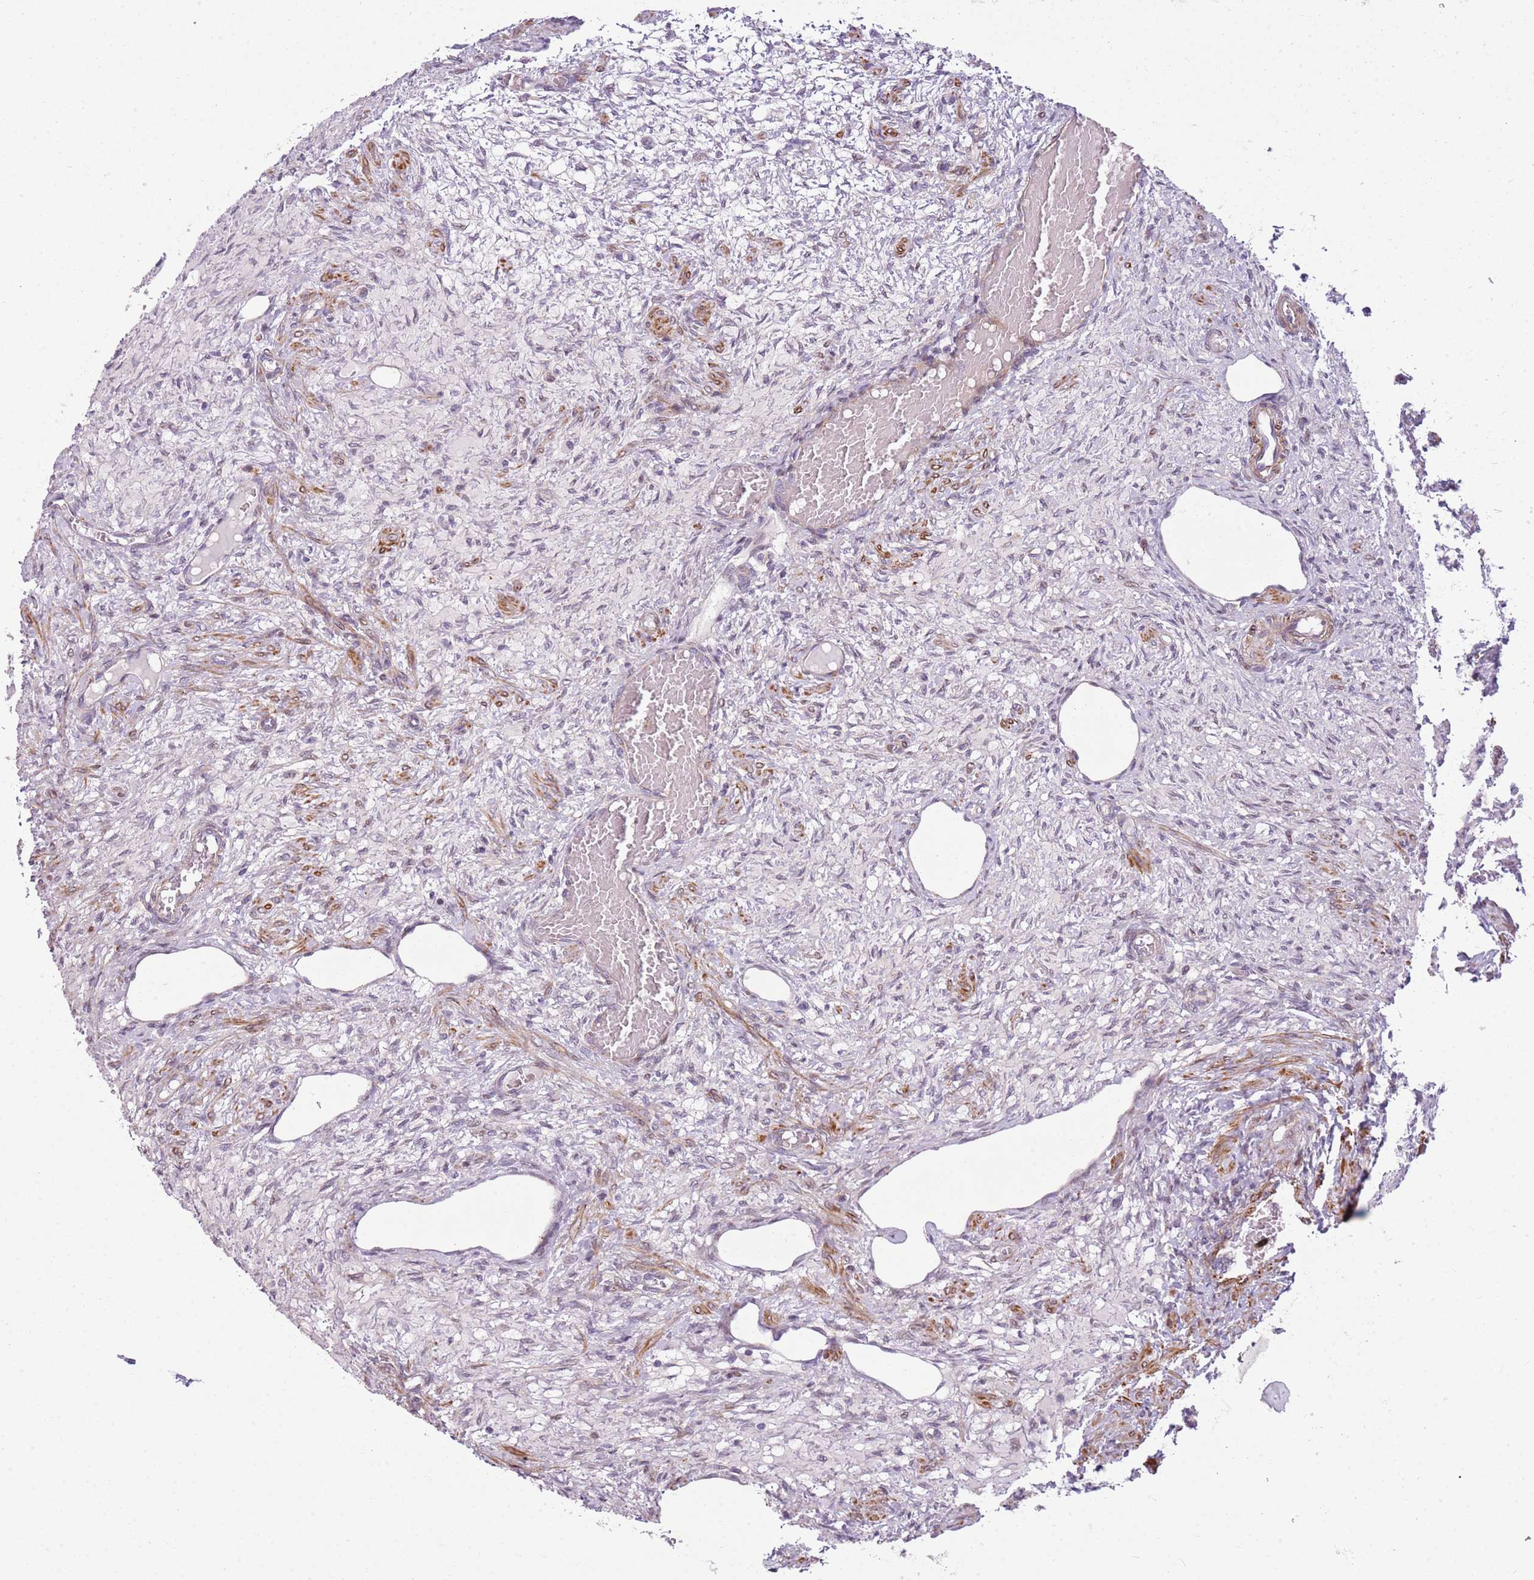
{"staining": {"intensity": "negative", "quantity": "none", "location": "none"}, "tissue": "ovary", "cell_type": "Ovarian stroma cells", "image_type": "normal", "snomed": [{"axis": "morphology", "description": "Normal tissue, NOS"}, {"axis": "topography", "description": "Ovary"}], "caption": "Immunohistochemical staining of benign ovary exhibits no significant expression in ovarian stroma cells. (DAB immunohistochemistry (IHC) with hematoxylin counter stain).", "gene": "PVRIG", "patient": {"sex": "female", "age": 27}}